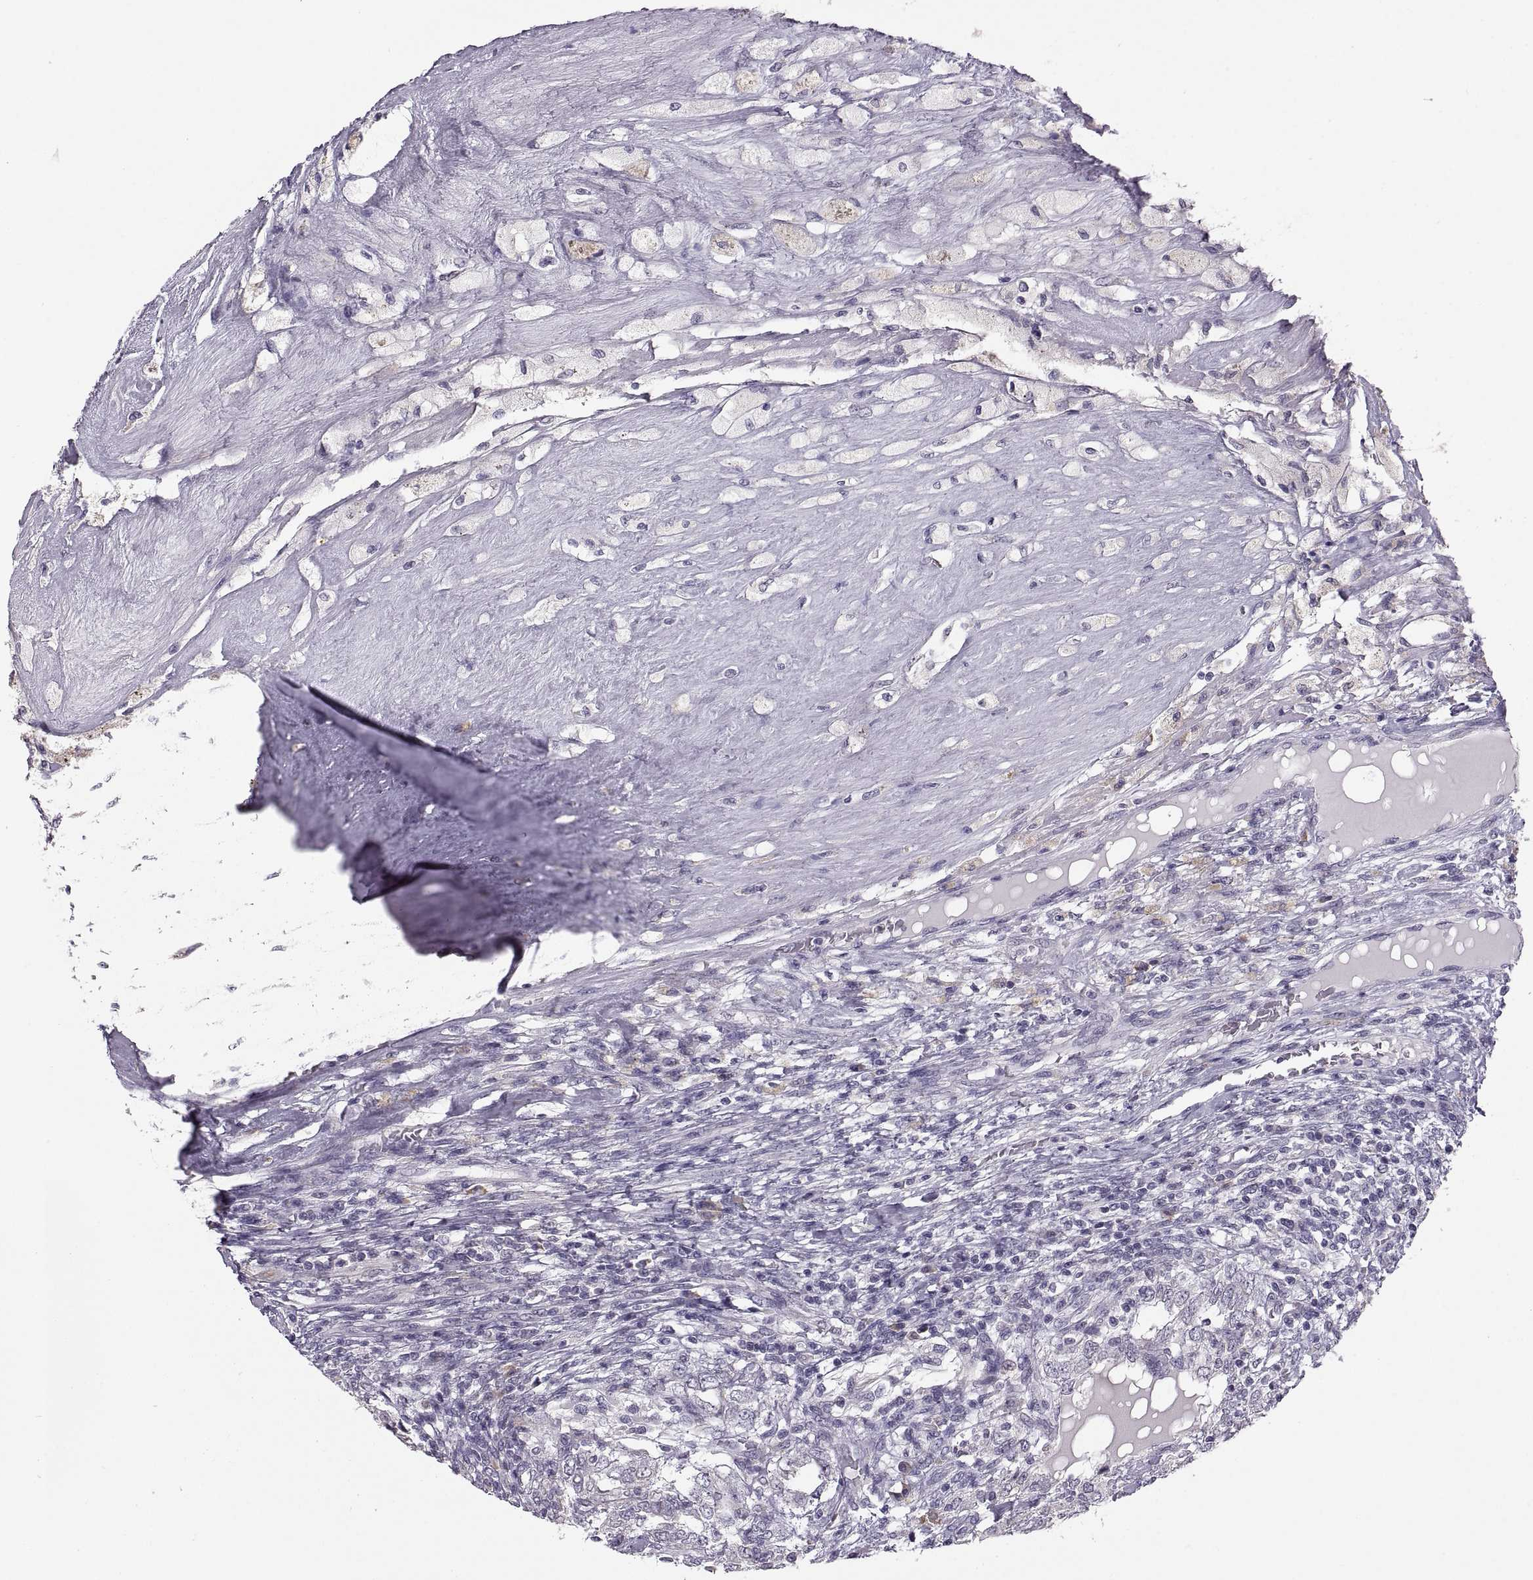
{"staining": {"intensity": "negative", "quantity": "none", "location": "none"}, "tissue": "testis cancer", "cell_type": "Tumor cells", "image_type": "cancer", "snomed": [{"axis": "morphology", "description": "Seminoma, NOS"}, {"axis": "morphology", "description": "Carcinoma, Embryonal, NOS"}, {"axis": "topography", "description": "Testis"}], "caption": "IHC photomicrograph of testis cancer stained for a protein (brown), which exhibits no positivity in tumor cells.", "gene": "MAGEB18", "patient": {"sex": "male", "age": 41}}